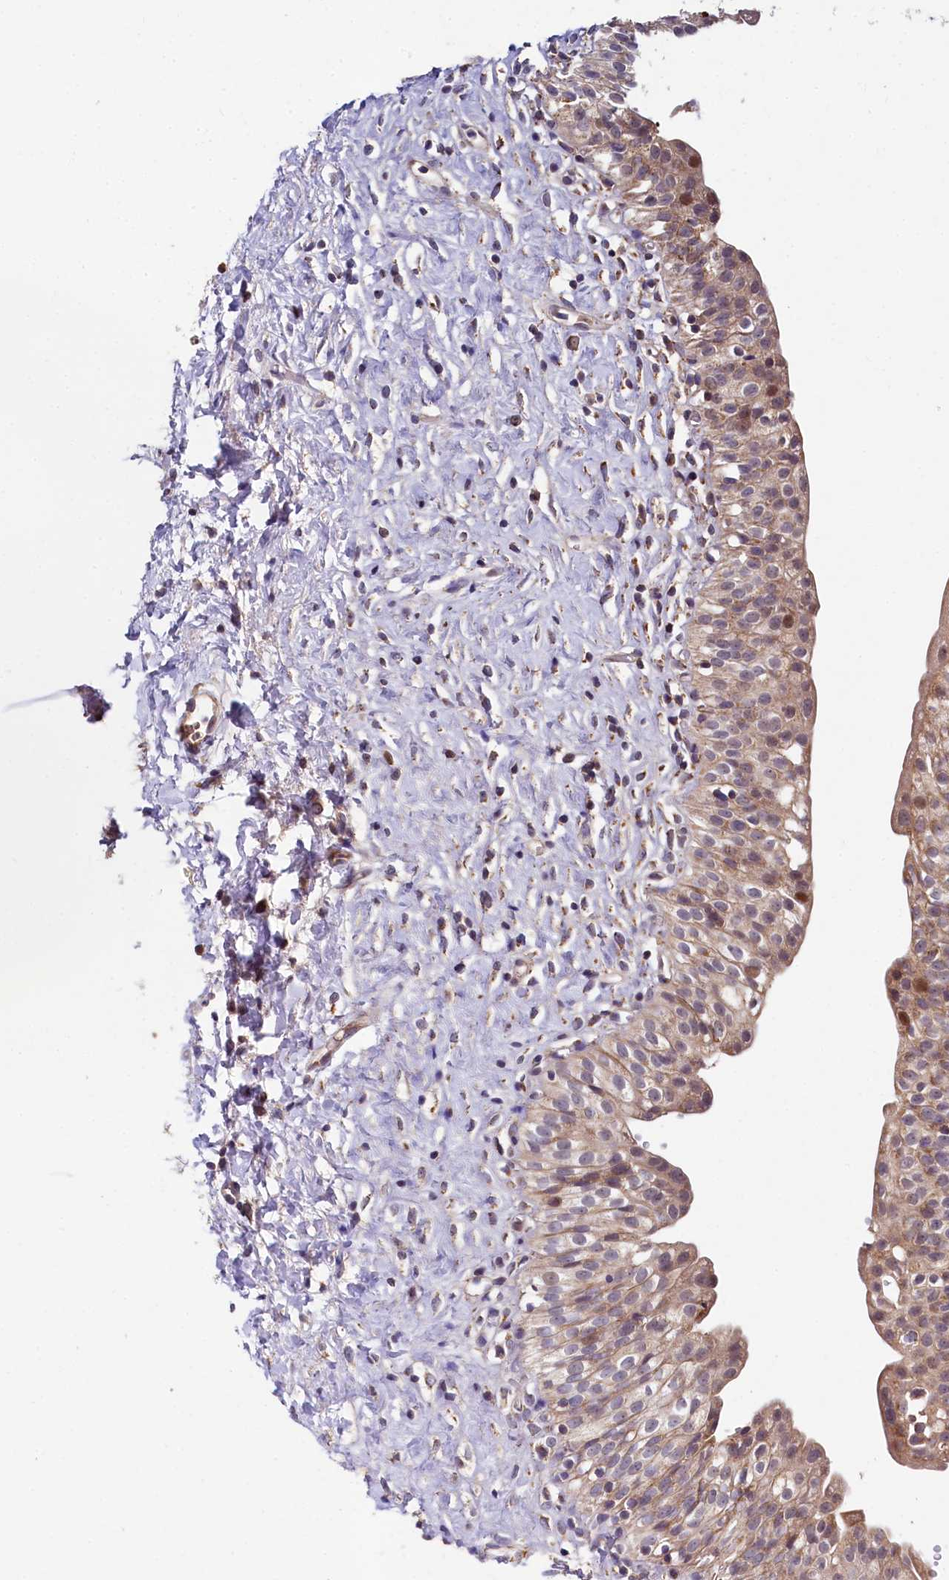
{"staining": {"intensity": "moderate", "quantity": ">75%", "location": "cytoplasmic/membranous"}, "tissue": "urinary bladder", "cell_type": "Urothelial cells", "image_type": "normal", "snomed": [{"axis": "morphology", "description": "Normal tissue, NOS"}, {"axis": "topography", "description": "Urinary bladder"}], "caption": "Immunohistochemistry (IHC) of benign urinary bladder shows medium levels of moderate cytoplasmic/membranous staining in about >75% of urothelial cells.", "gene": "SPRYD3", "patient": {"sex": "male", "age": 51}}